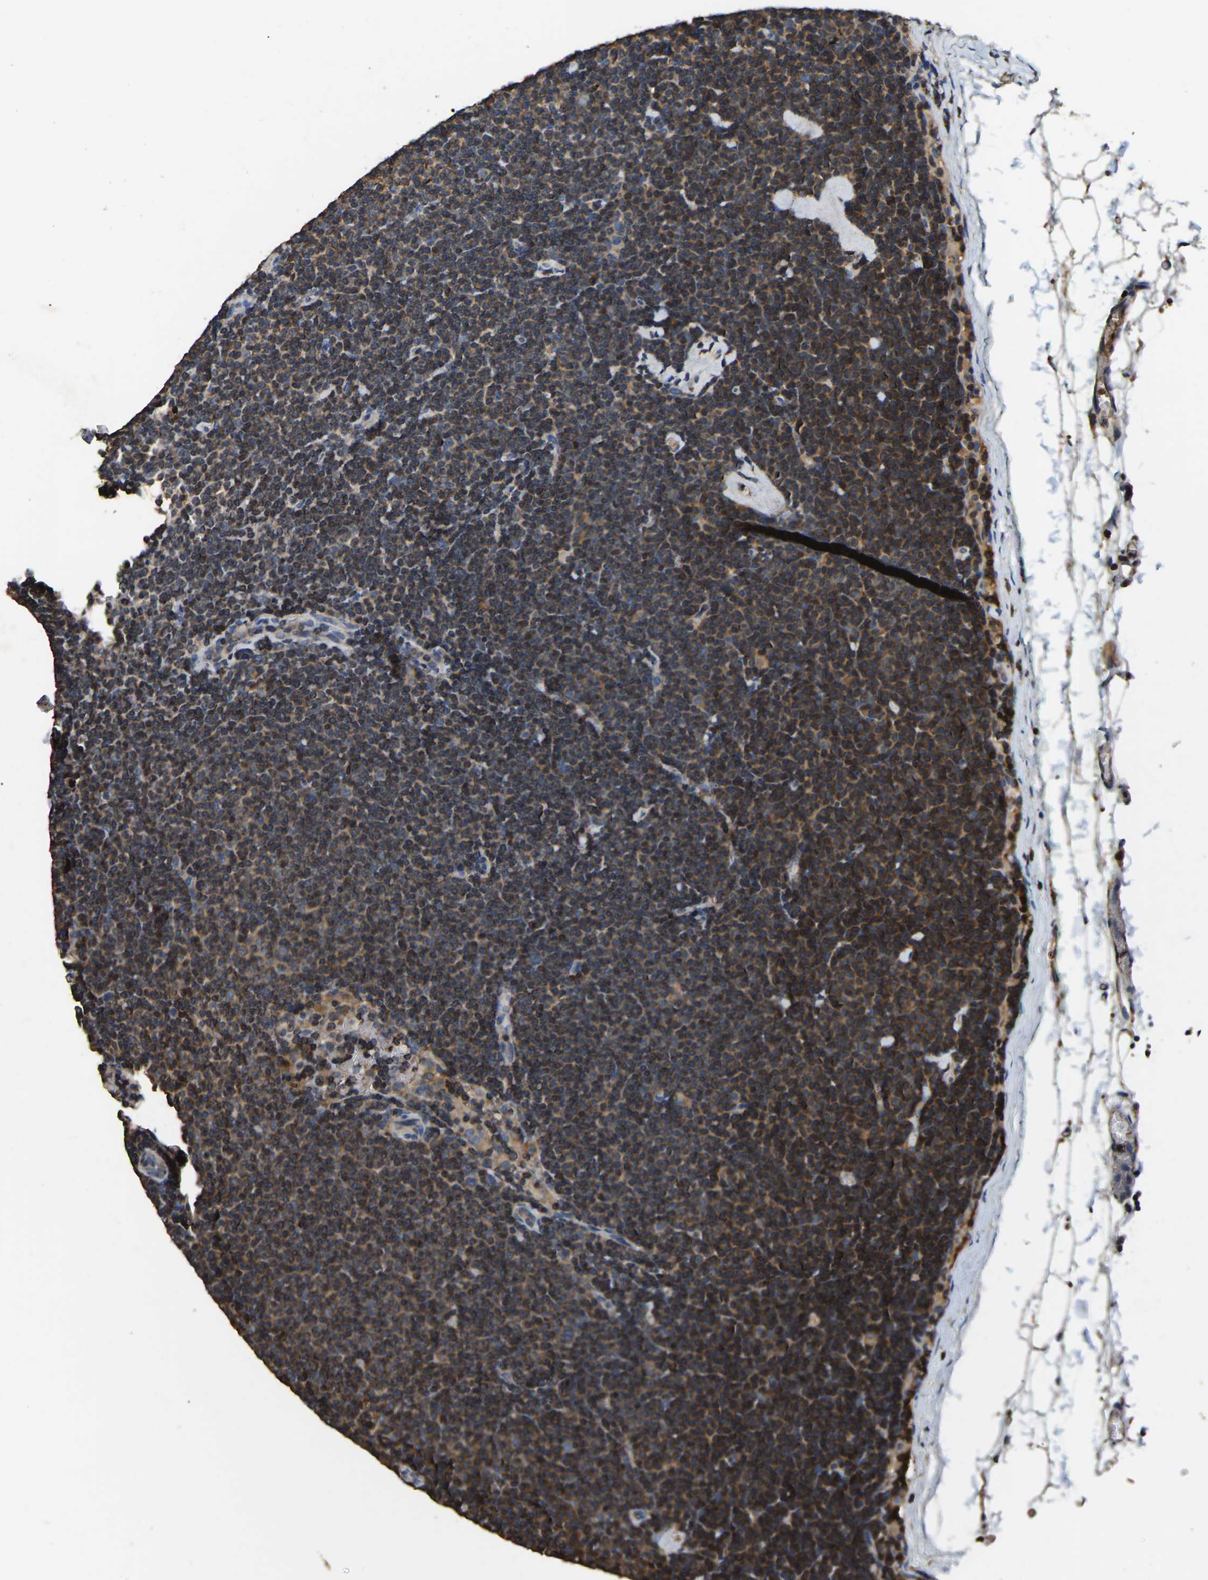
{"staining": {"intensity": "moderate", "quantity": ">75%", "location": "cytoplasmic/membranous"}, "tissue": "lymphoma", "cell_type": "Tumor cells", "image_type": "cancer", "snomed": [{"axis": "morphology", "description": "Malignant lymphoma, non-Hodgkin's type, Low grade"}, {"axis": "topography", "description": "Lymph node"}], "caption": "Immunohistochemistry image of neoplastic tissue: human malignant lymphoma, non-Hodgkin's type (low-grade) stained using IHC displays medium levels of moderate protein expression localized specifically in the cytoplasmic/membranous of tumor cells, appearing as a cytoplasmic/membranous brown color.", "gene": "SMPD2", "patient": {"sex": "female", "age": 53}}